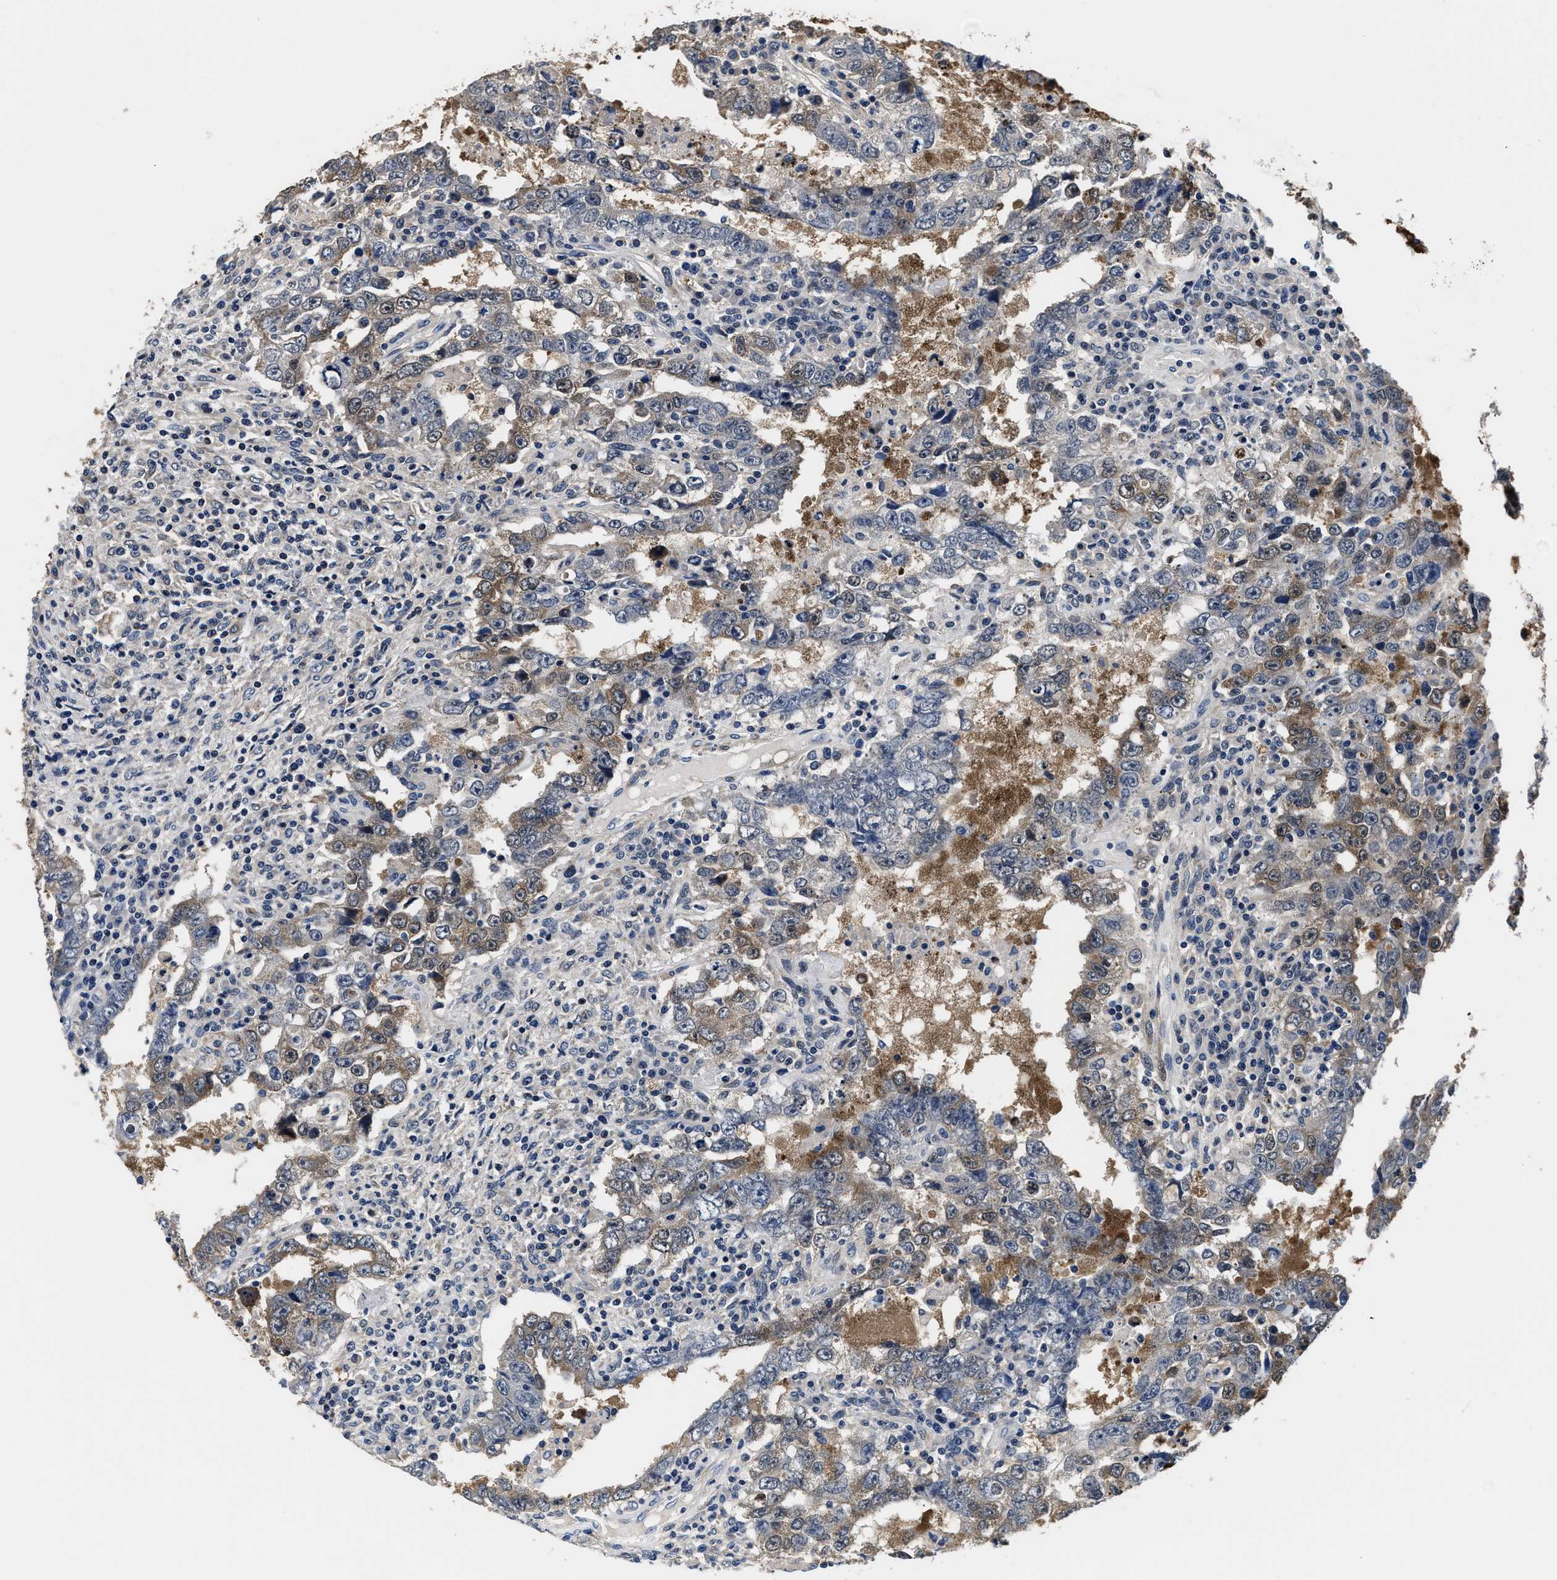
{"staining": {"intensity": "moderate", "quantity": "<25%", "location": "cytoplasmic/membranous"}, "tissue": "testis cancer", "cell_type": "Tumor cells", "image_type": "cancer", "snomed": [{"axis": "morphology", "description": "Carcinoma, Embryonal, NOS"}, {"axis": "topography", "description": "Testis"}], "caption": "A histopathology image of human testis embryonal carcinoma stained for a protein exhibits moderate cytoplasmic/membranous brown staining in tumor cells. Nuclei are stained in blue.", "gene": "PHPT1", "patient": {"sex": "male", "age": 26}}